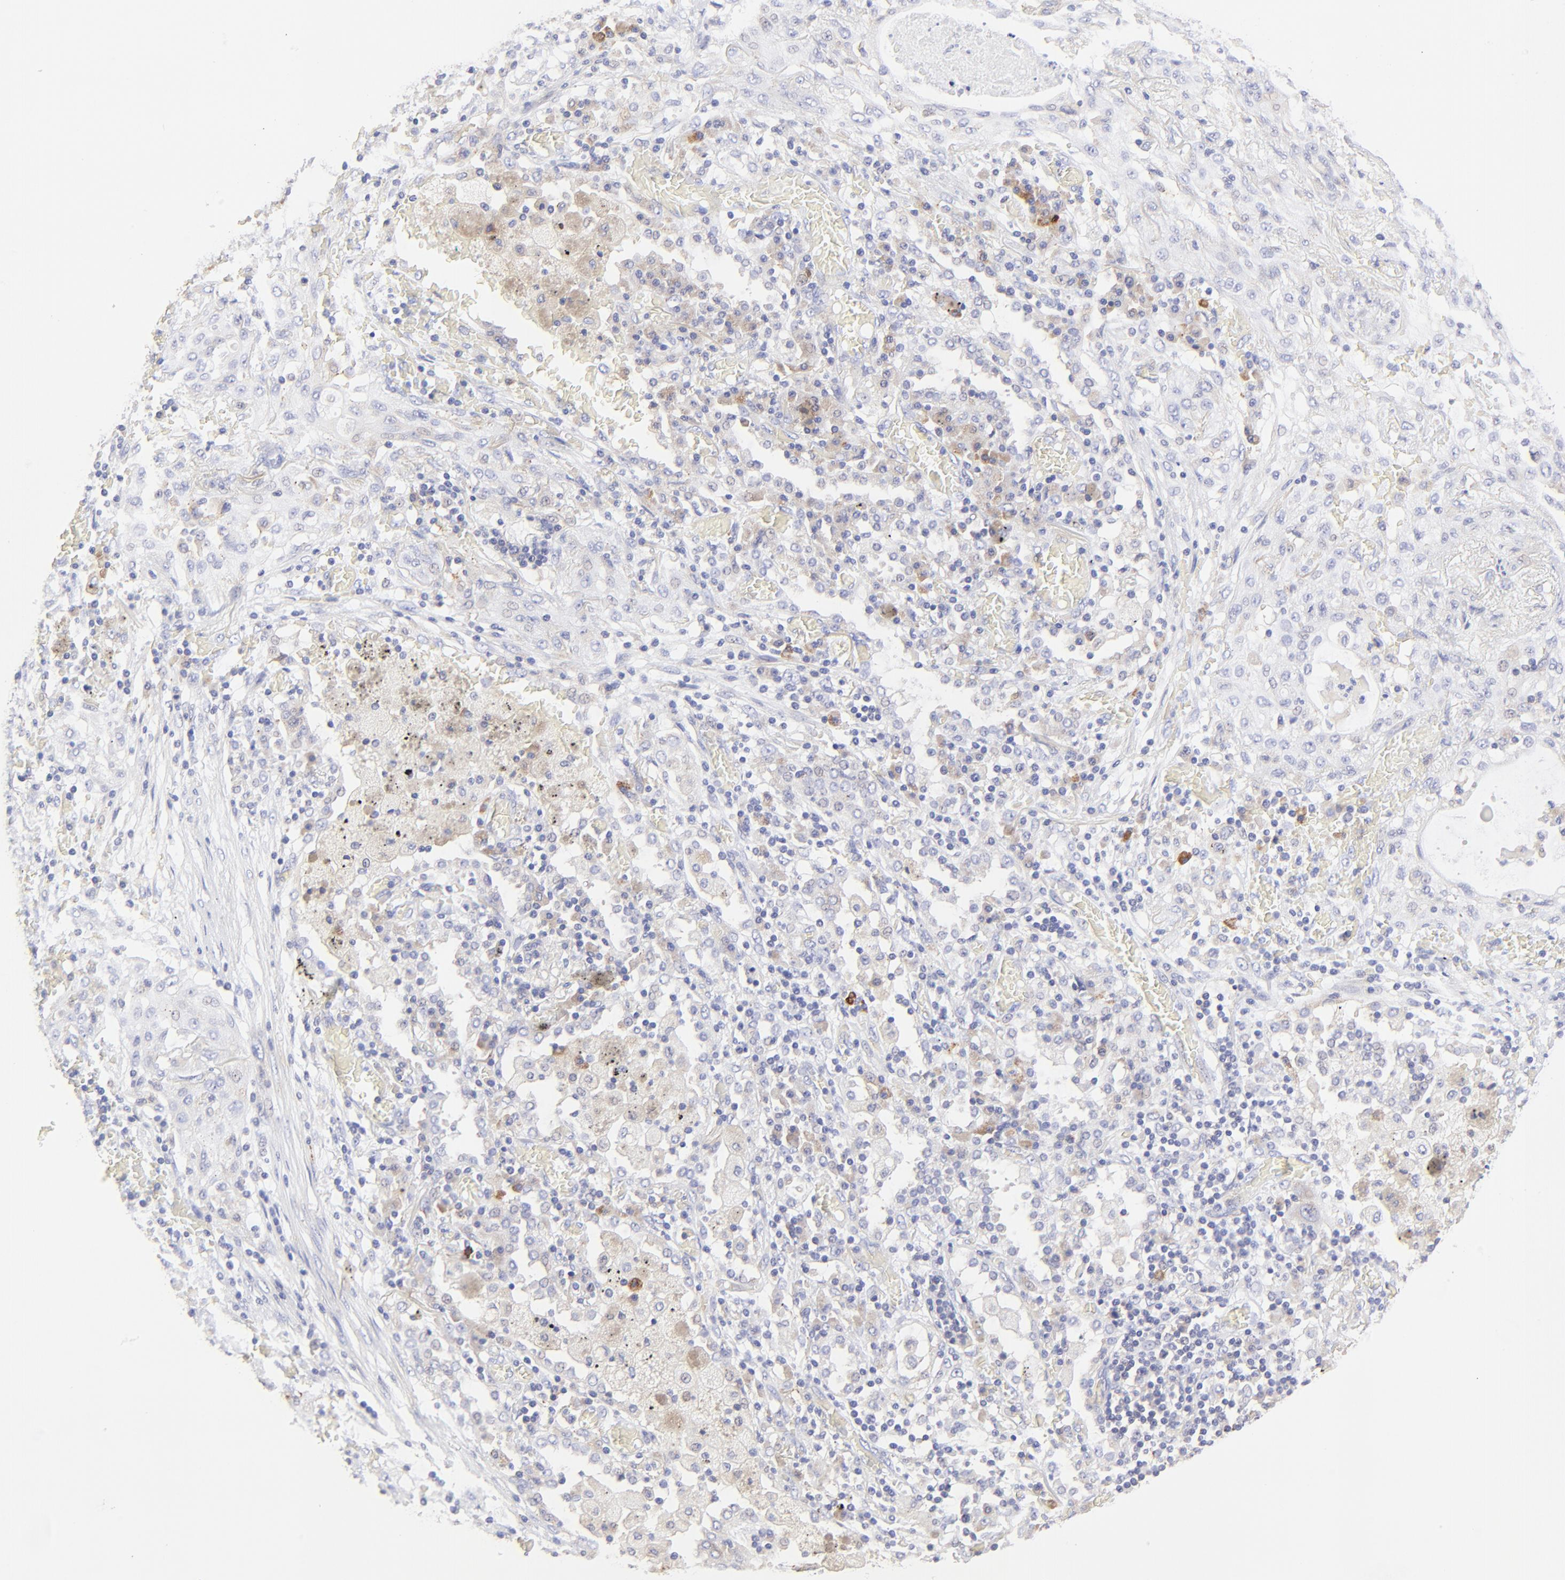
{"staining": {"intensity": "negative", "quantity": "none", "location": "none"}, "tissue": "lung cancer", "cell_type": "Tumor cells", "image_type": "cancer", "snomed": [{"axis": "morphology", "description": "Squamous cell carcinoma, NOS"}, {"axis": "topography", "description": "Lung"}], "caption": "The immunohistochemistry image has no significant expression in tumor cells of squamous cell carcinoma (lung) tissue.", "gene": "LHFPL1", "patient": {"sex": "female", "age": 47}}